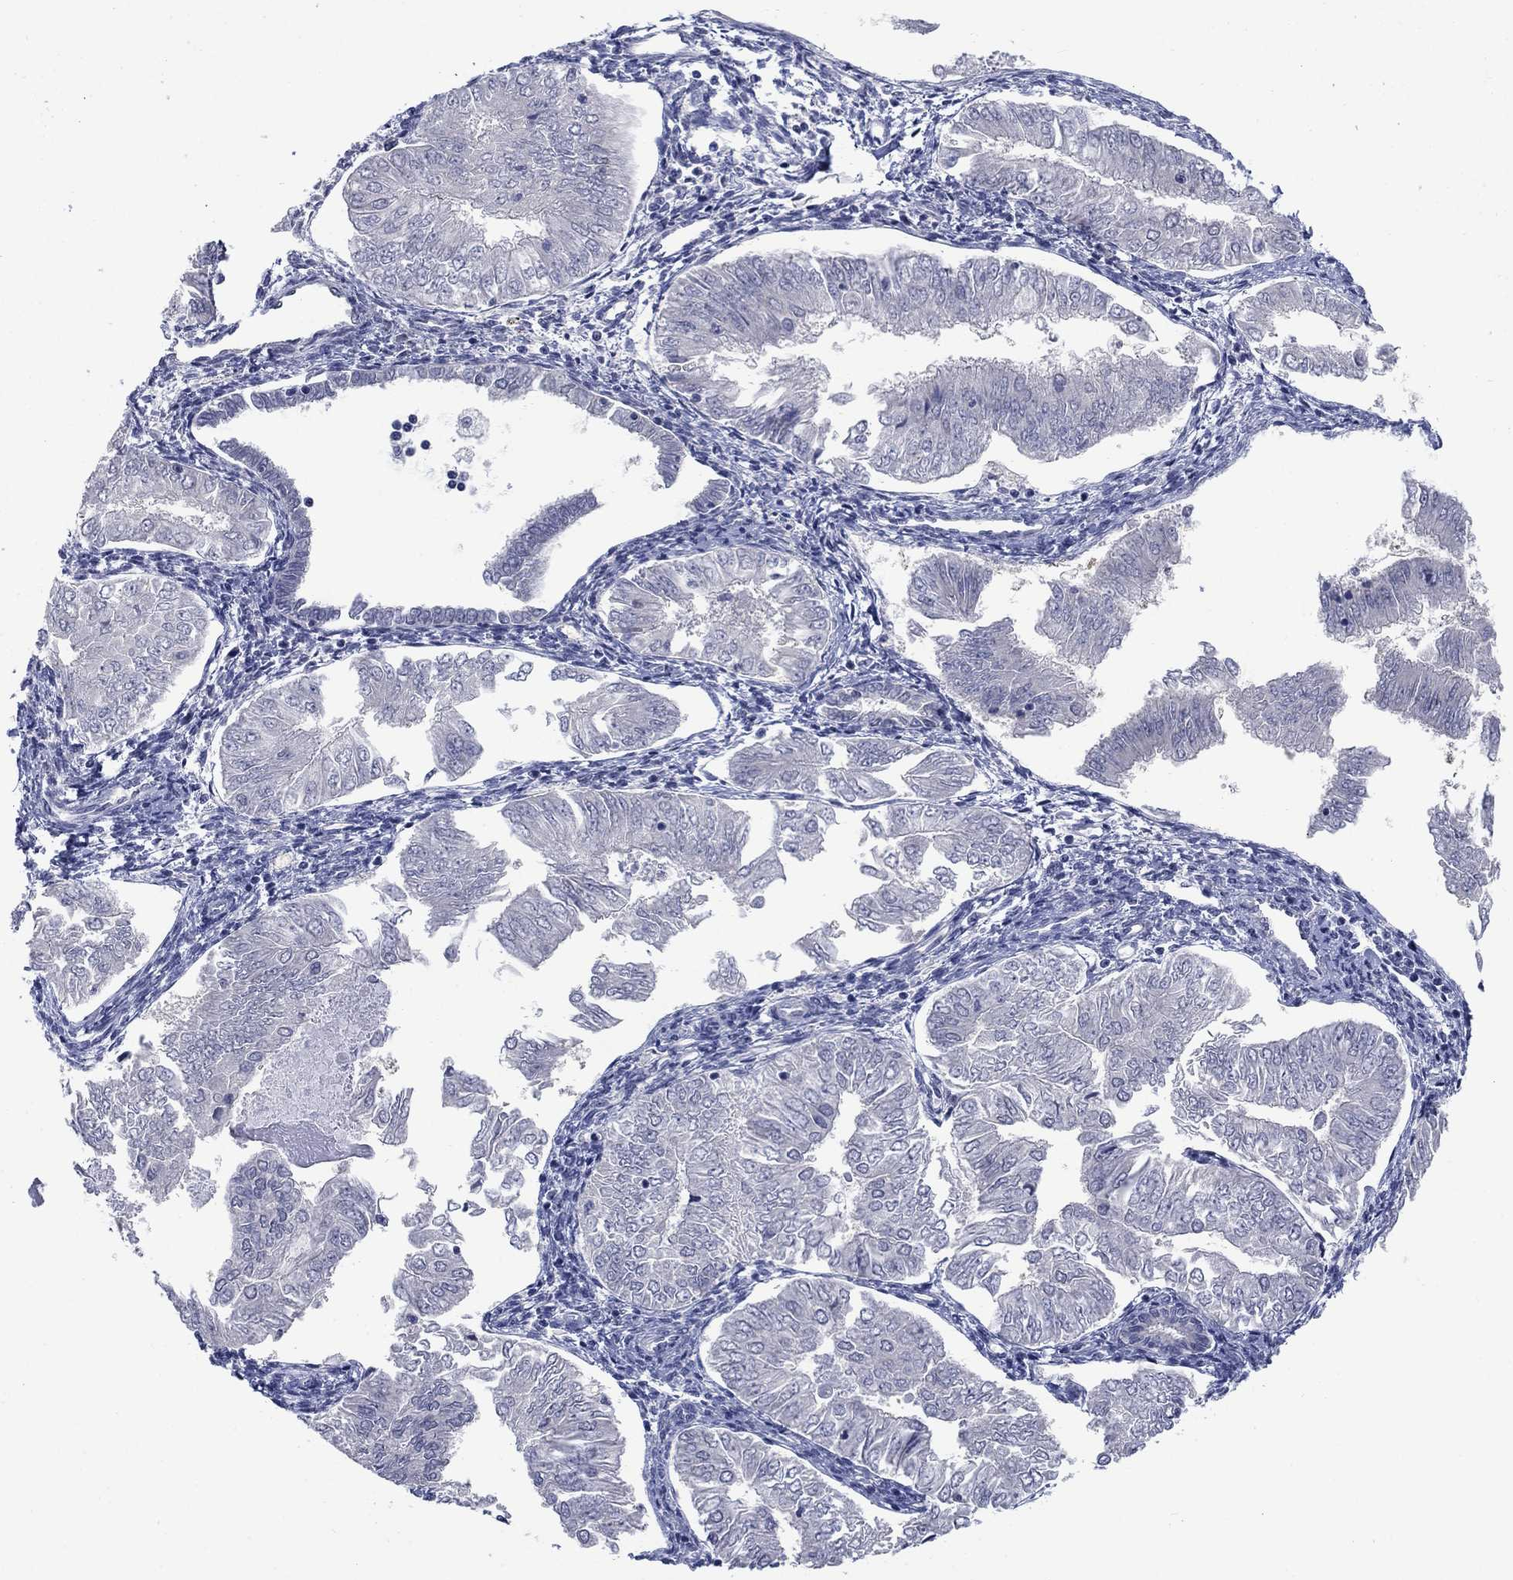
{"staining": {"intensity": "negative", "quantity": "none", "location": "none"}, "tissue": "endometrial cancer", "cell_type": "Tumor cells", "image_type": "cancer", "snomed": [{"axis": "morphology", "description": "Adenocarcinoma, NOS"}, {"axis": "topography", "description": "Endometrium"}], "caption": "This is an IHC micrograph of human endometrial adenocarcinoma. There is no staining in tumor cells.", "gene": "ATP6V1G2", "patient": {"sex": "female", "age": 53}}